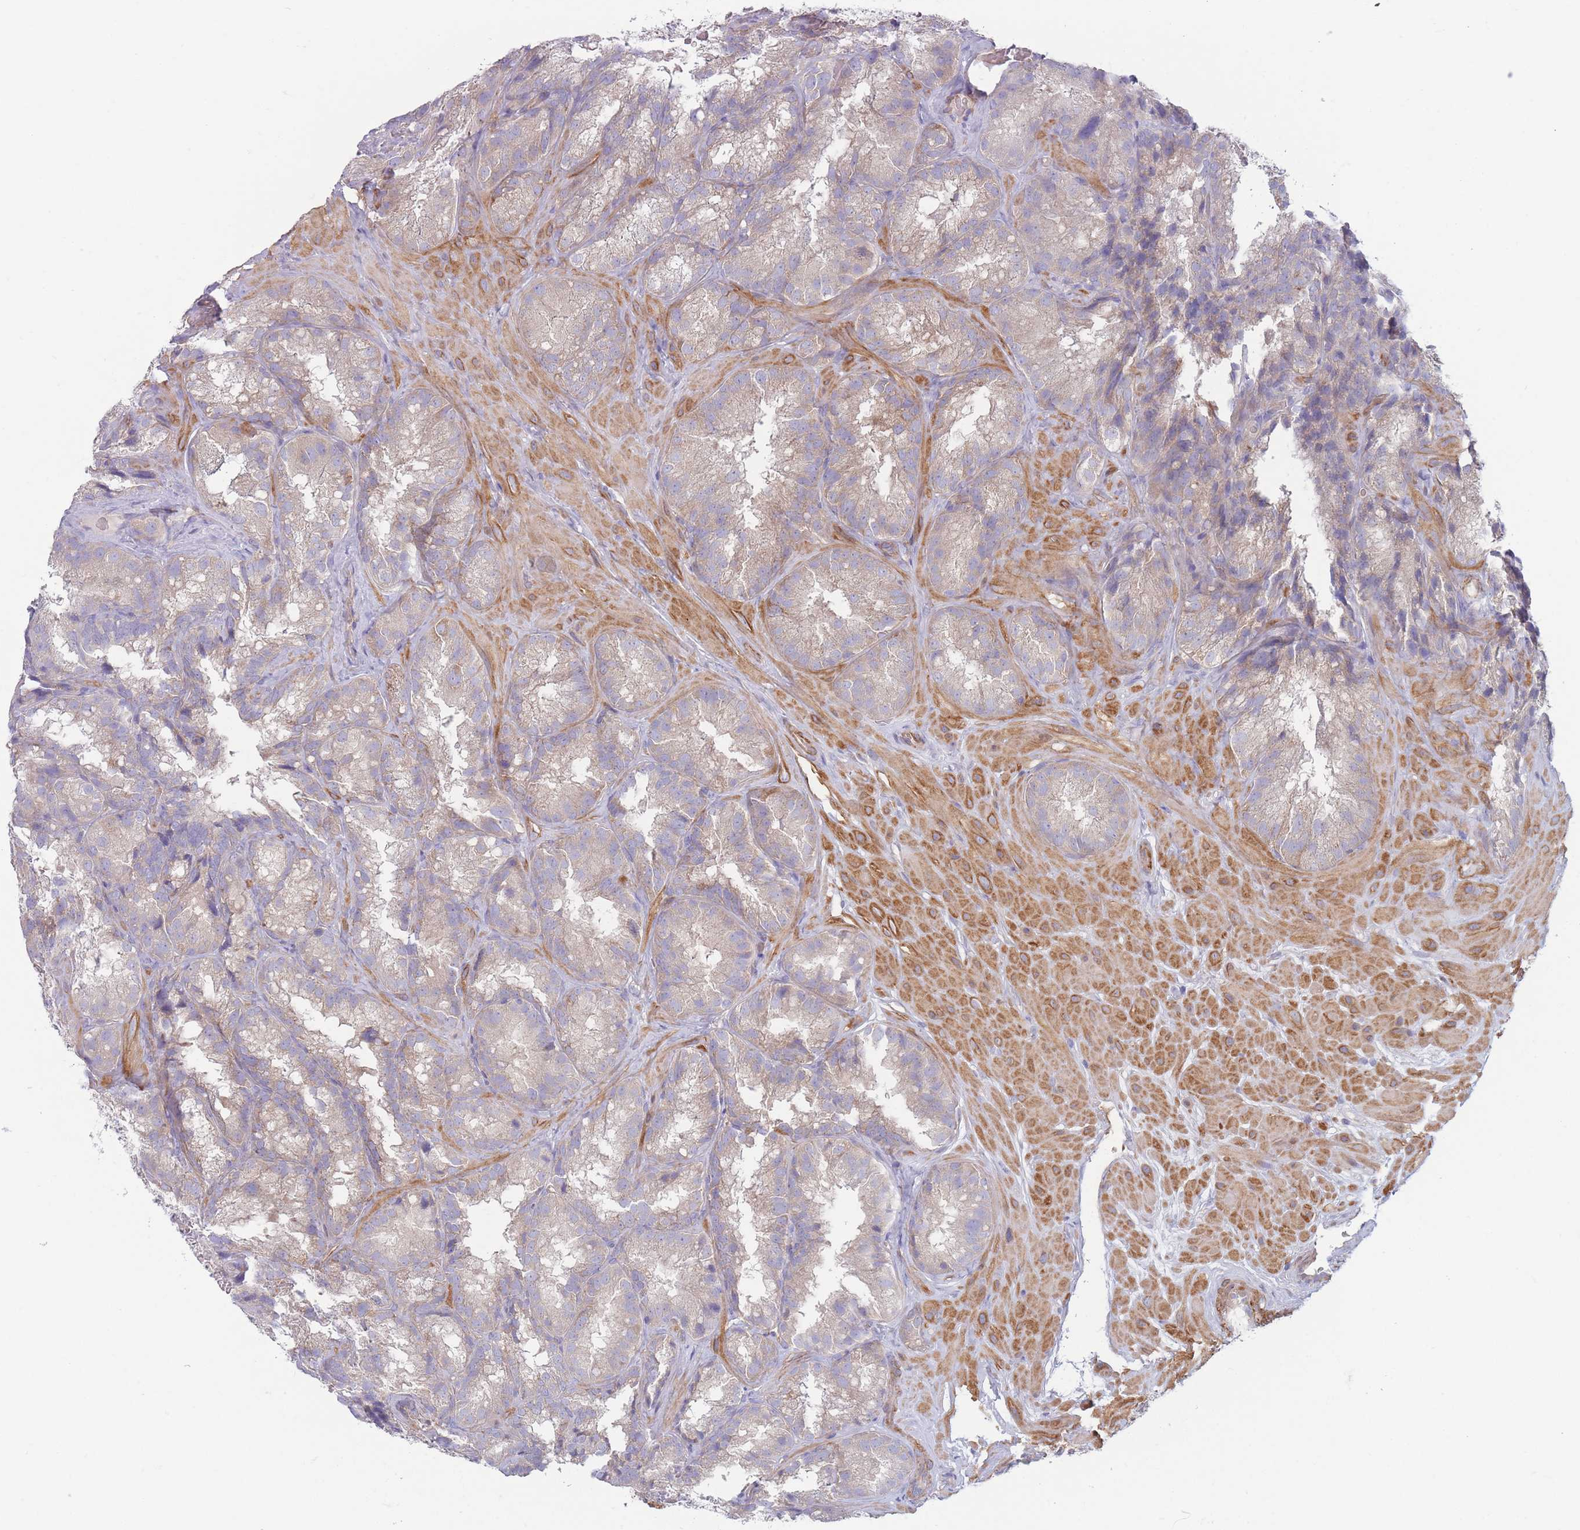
{"staining": {"intensity": "weak", "quantity": "25%-75%", "location": "cytoplasmic/membranous"}, "tissue": "seminal vesicle", "cell_type": "Glandular cells", "image_type": "normal", "snomed": [{"axis": "morphology", "description": "Normal tissue, NOS"}, {"axis": "topography", "description": "Seminal veicle"}], "caption": "The histopathology image exhibits a brown stain indicating the presence of a protein in the cytoplasmic/membranous of glandular cells in seminal vesicle.", "gene": "PNPLA5", "patient": {"sex": "male", "age": 58}}